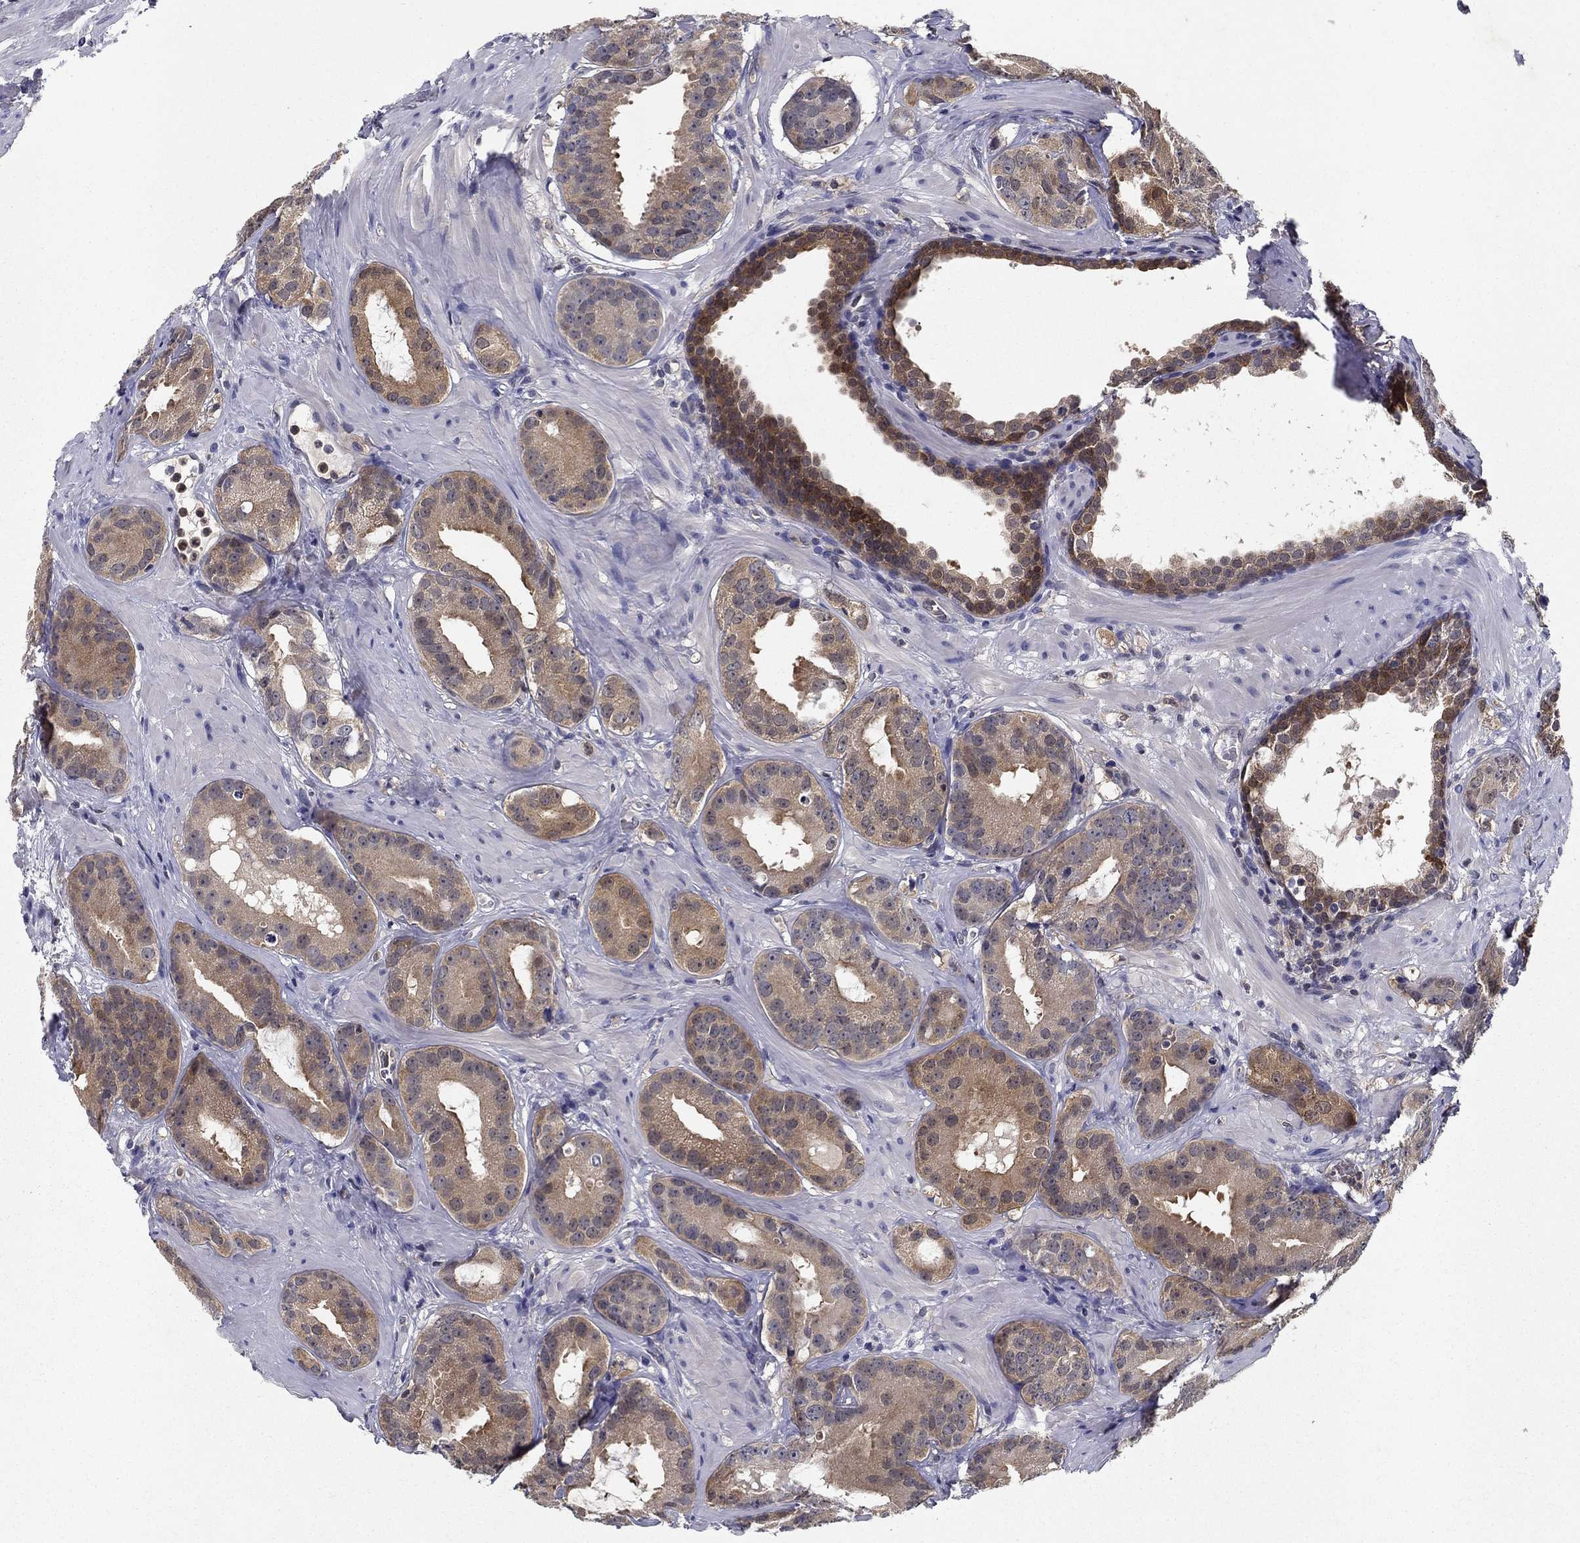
{"staining": {"intensity": "weak", "quantity": ">75%", "location": "cytoplasmic/membranous"}, "tissue": "prostate cancer", "cell_type": "Tumor cells", "image_type": "cancer", "snomed": [{"axis": "morphology", "description": "Adenocarcinoma, NOS"}, {"axis": "topography", "description": "Prostate"}], "caption": "This histopathology image displays IHC staining of prostate cancer, with low weak cytoplasmic/membranous staining in about >75% of tumor cells.", "gene": "GLTP", "patient": {"sex": "male", "age": 69}}